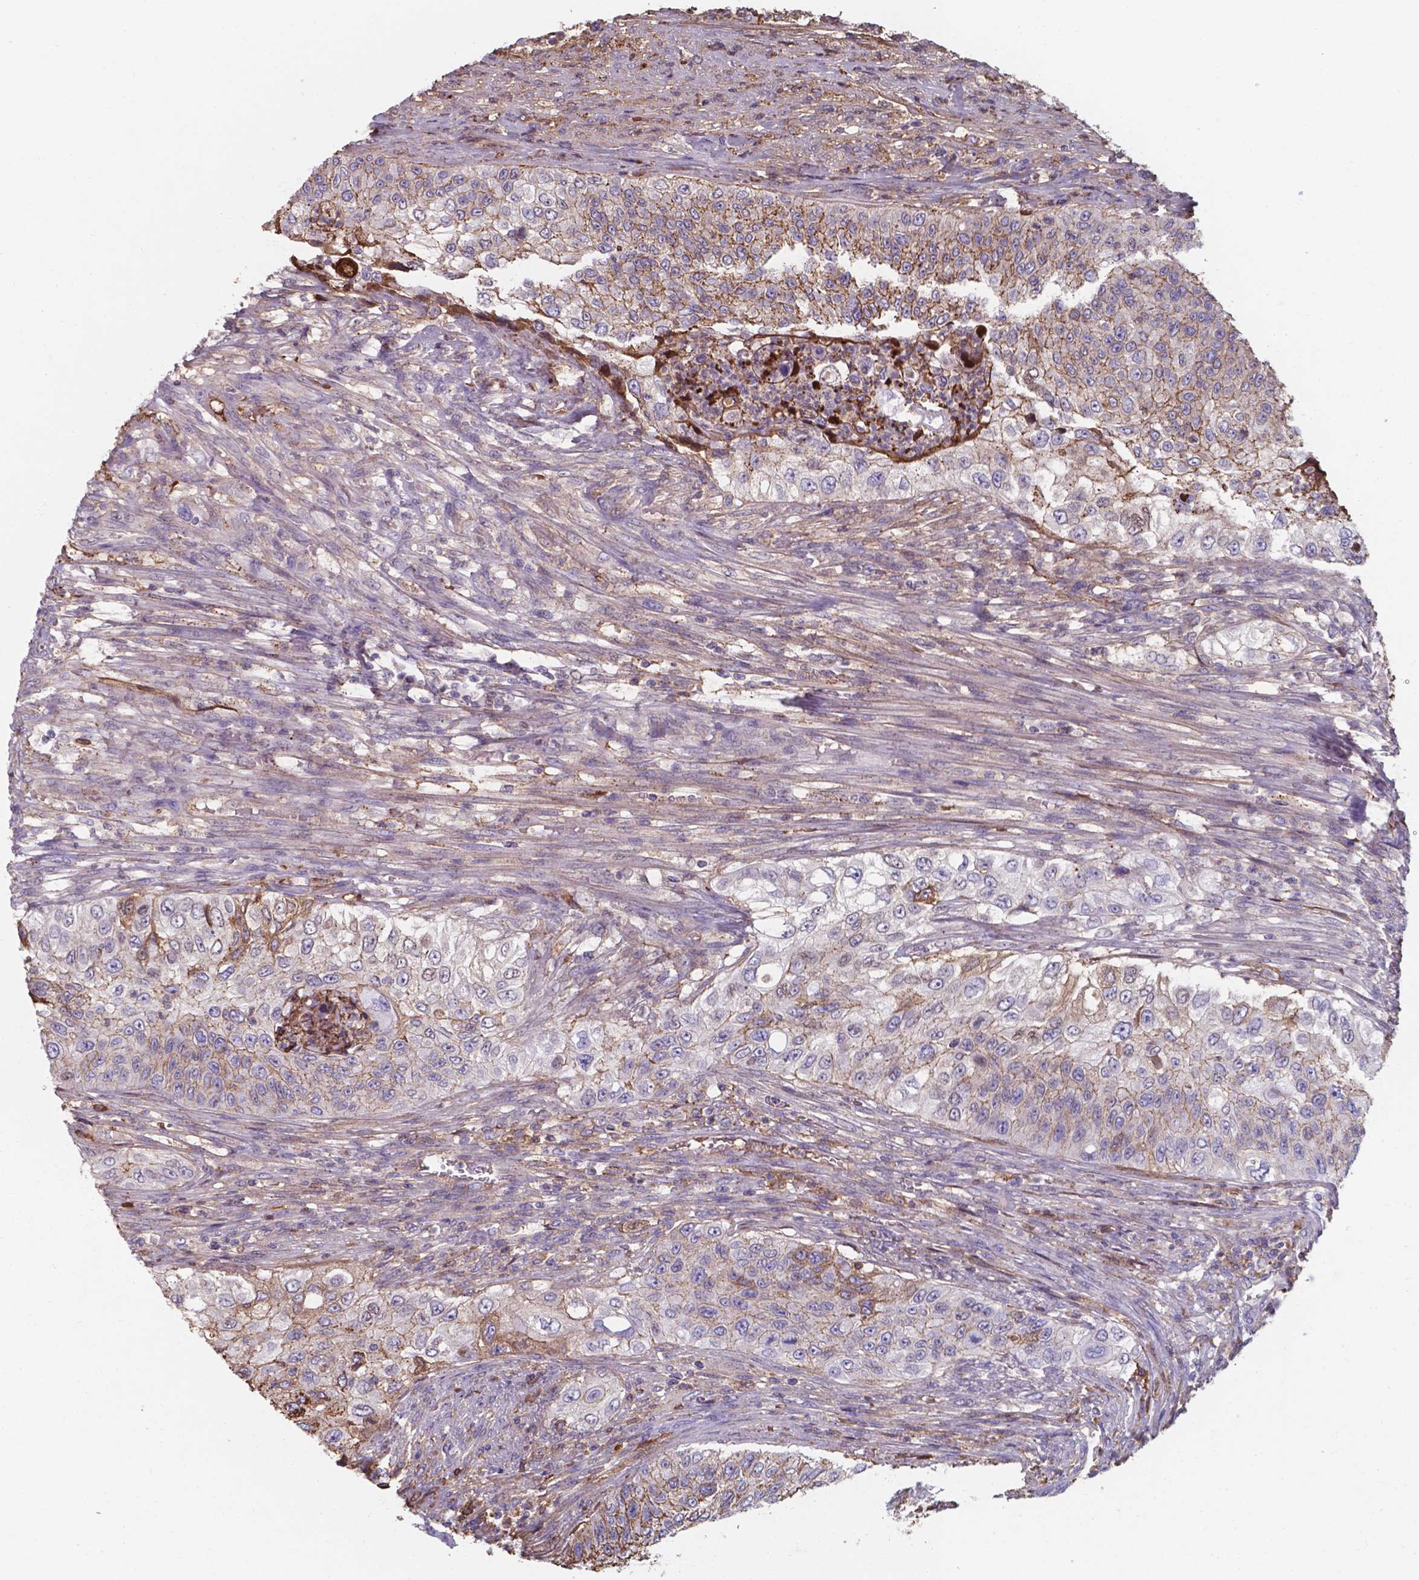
{"staining": {"intensity": "moderate", "quantity": "<25%", "location": "cytoplasmic/membranous"}, "tissue": "urothelial cancer", "cell_type": "Tumor cells", "image_type": "cancer", "snomed": [{"axis": "morphology", "description": "Urothelial carcinoma, High grade"}, {"axis": "topography", "description": "Urinary bladder"}], "caption": "Urothelial carcinoma (high-grade) stained for a protein exhibits moderate cytoplasmic/membranous positivity in tumor cells. The staining was performed using DAB (3,3'-diaminobenzidine), with brown indicating positive protein expression. Nuclei are stained blue with hematoxylin.", "gene": "SERPINA1", "patient": {"sex": "female", "age": 60}}